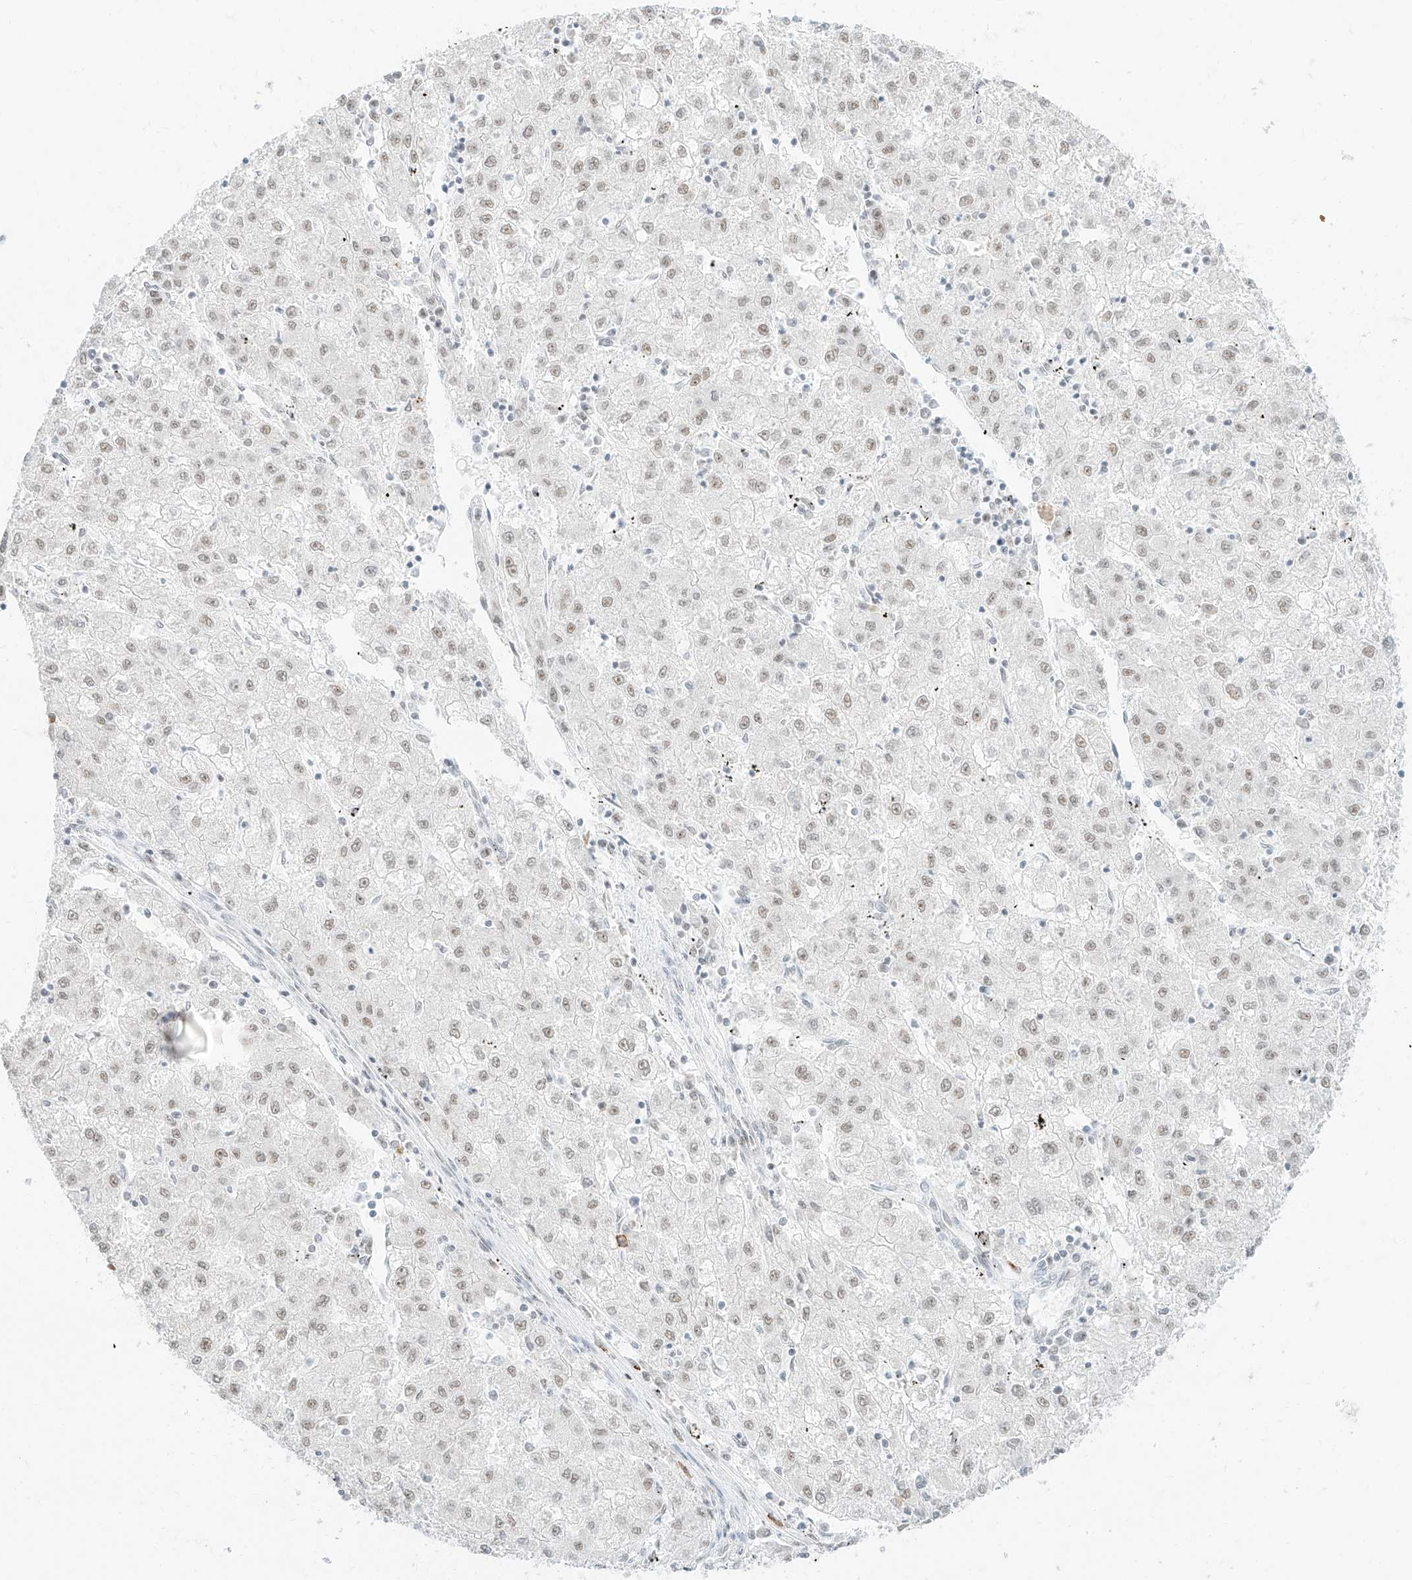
{"staining": {"intensity": "weak", "quantity": "25%-75%", "location": "nuclear"}, "tissue": "liver cancer", "cell_type": "Tumor cells", "image_type": "cancer", "snomed": [{"axis": "morphology", "description": "Carcinoma, Hepatocellular, NOS"}, {"axis": "topography", "description": "Liver"}], "caption": "The immunohistochemical stain shows weak nuclear positivity in tumor cells of hepatocellular carcinoma (liver) tissue.", "gene": "SUPT5H", "patient": {"sex": "male", "age": 72}}